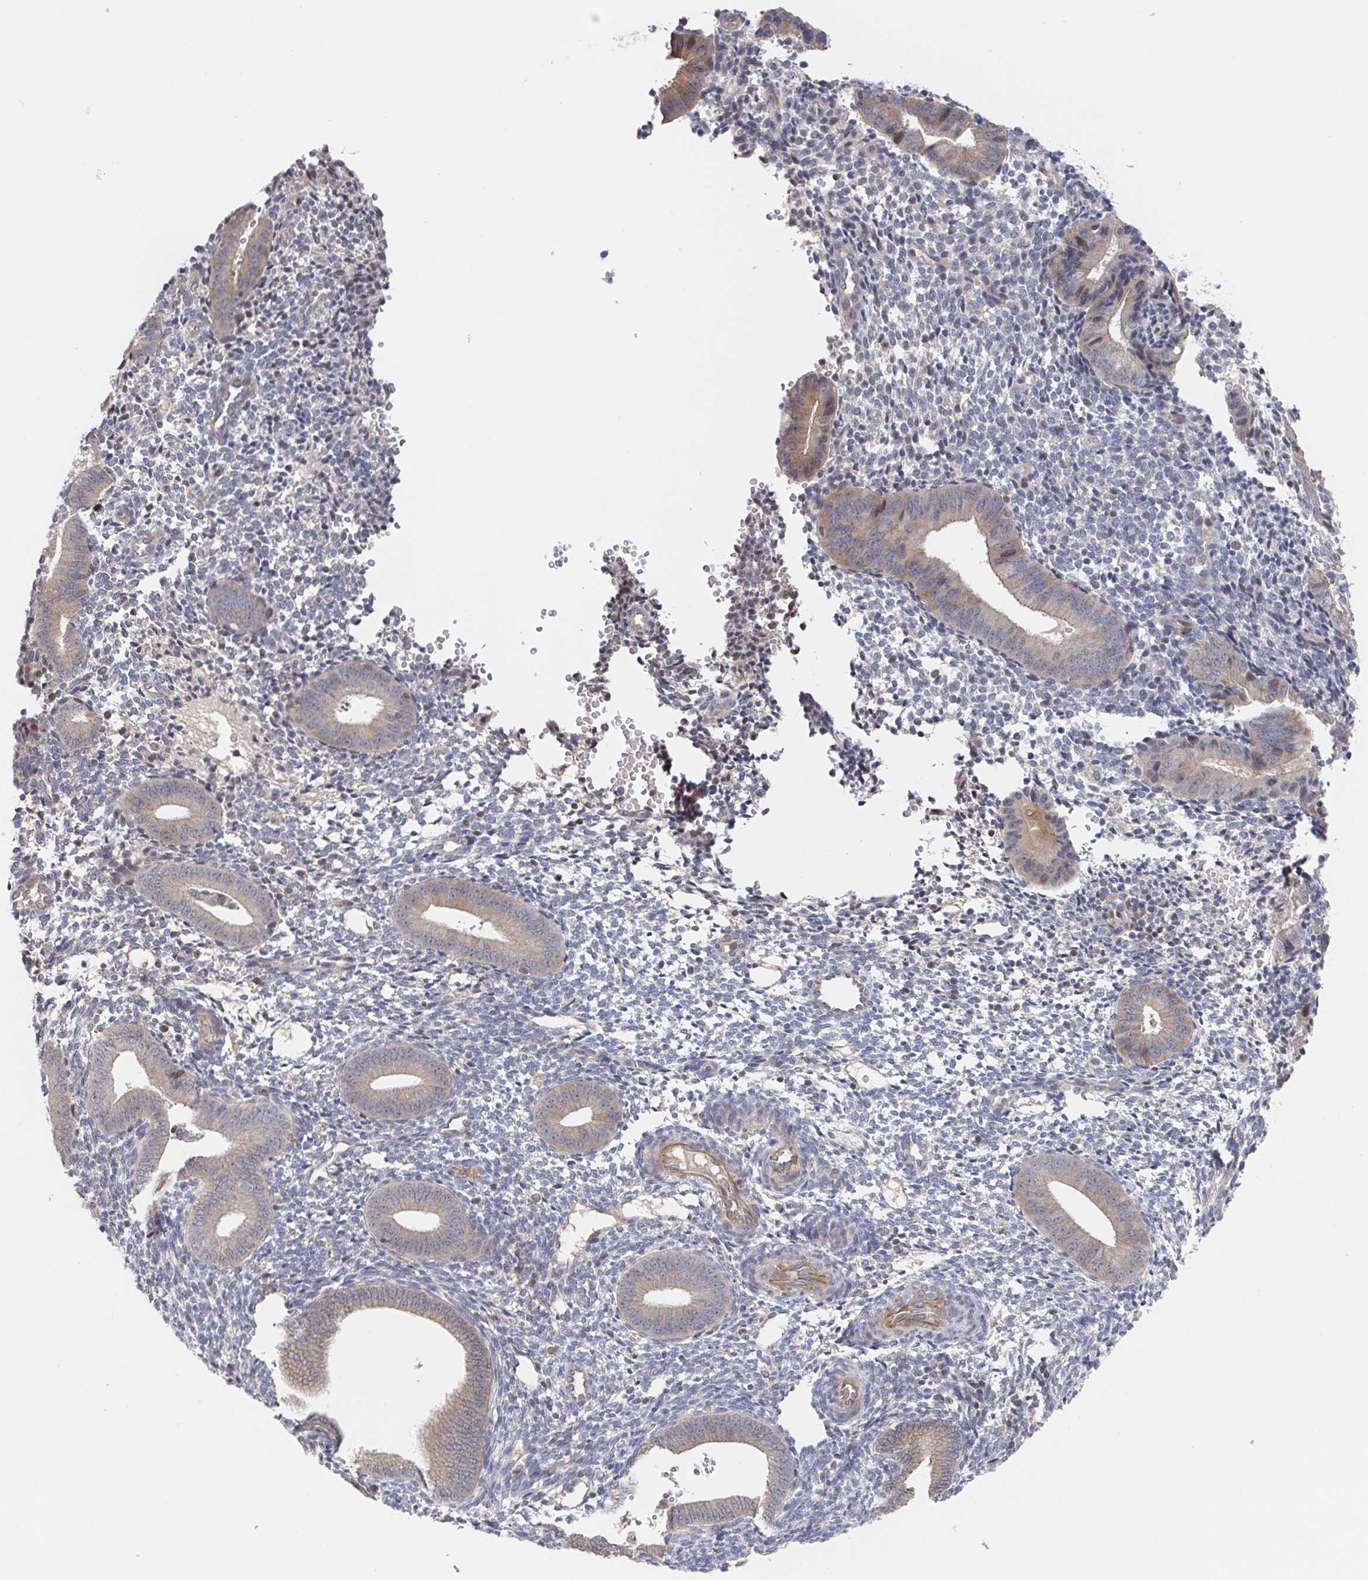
{"staining": {"intensity": "negative", "quantity": "none", "location": "none"}, "tissue": "endometrium", "cell_type": "Cells in endometrial stroma", "image_type": "normal", "snomed": [{"axis": "morphology", "description": "Normal tissue, NOS"}, {"axis": "topography", "description": "Endometrium"}], "caption": "DAB immunohistochemical staining of unremarkable human endometrium exhibits no significant positivity in cells in endometrial stroma.", "gene": "DHRS12", "patient": {"sex": "female", "age": 40}}